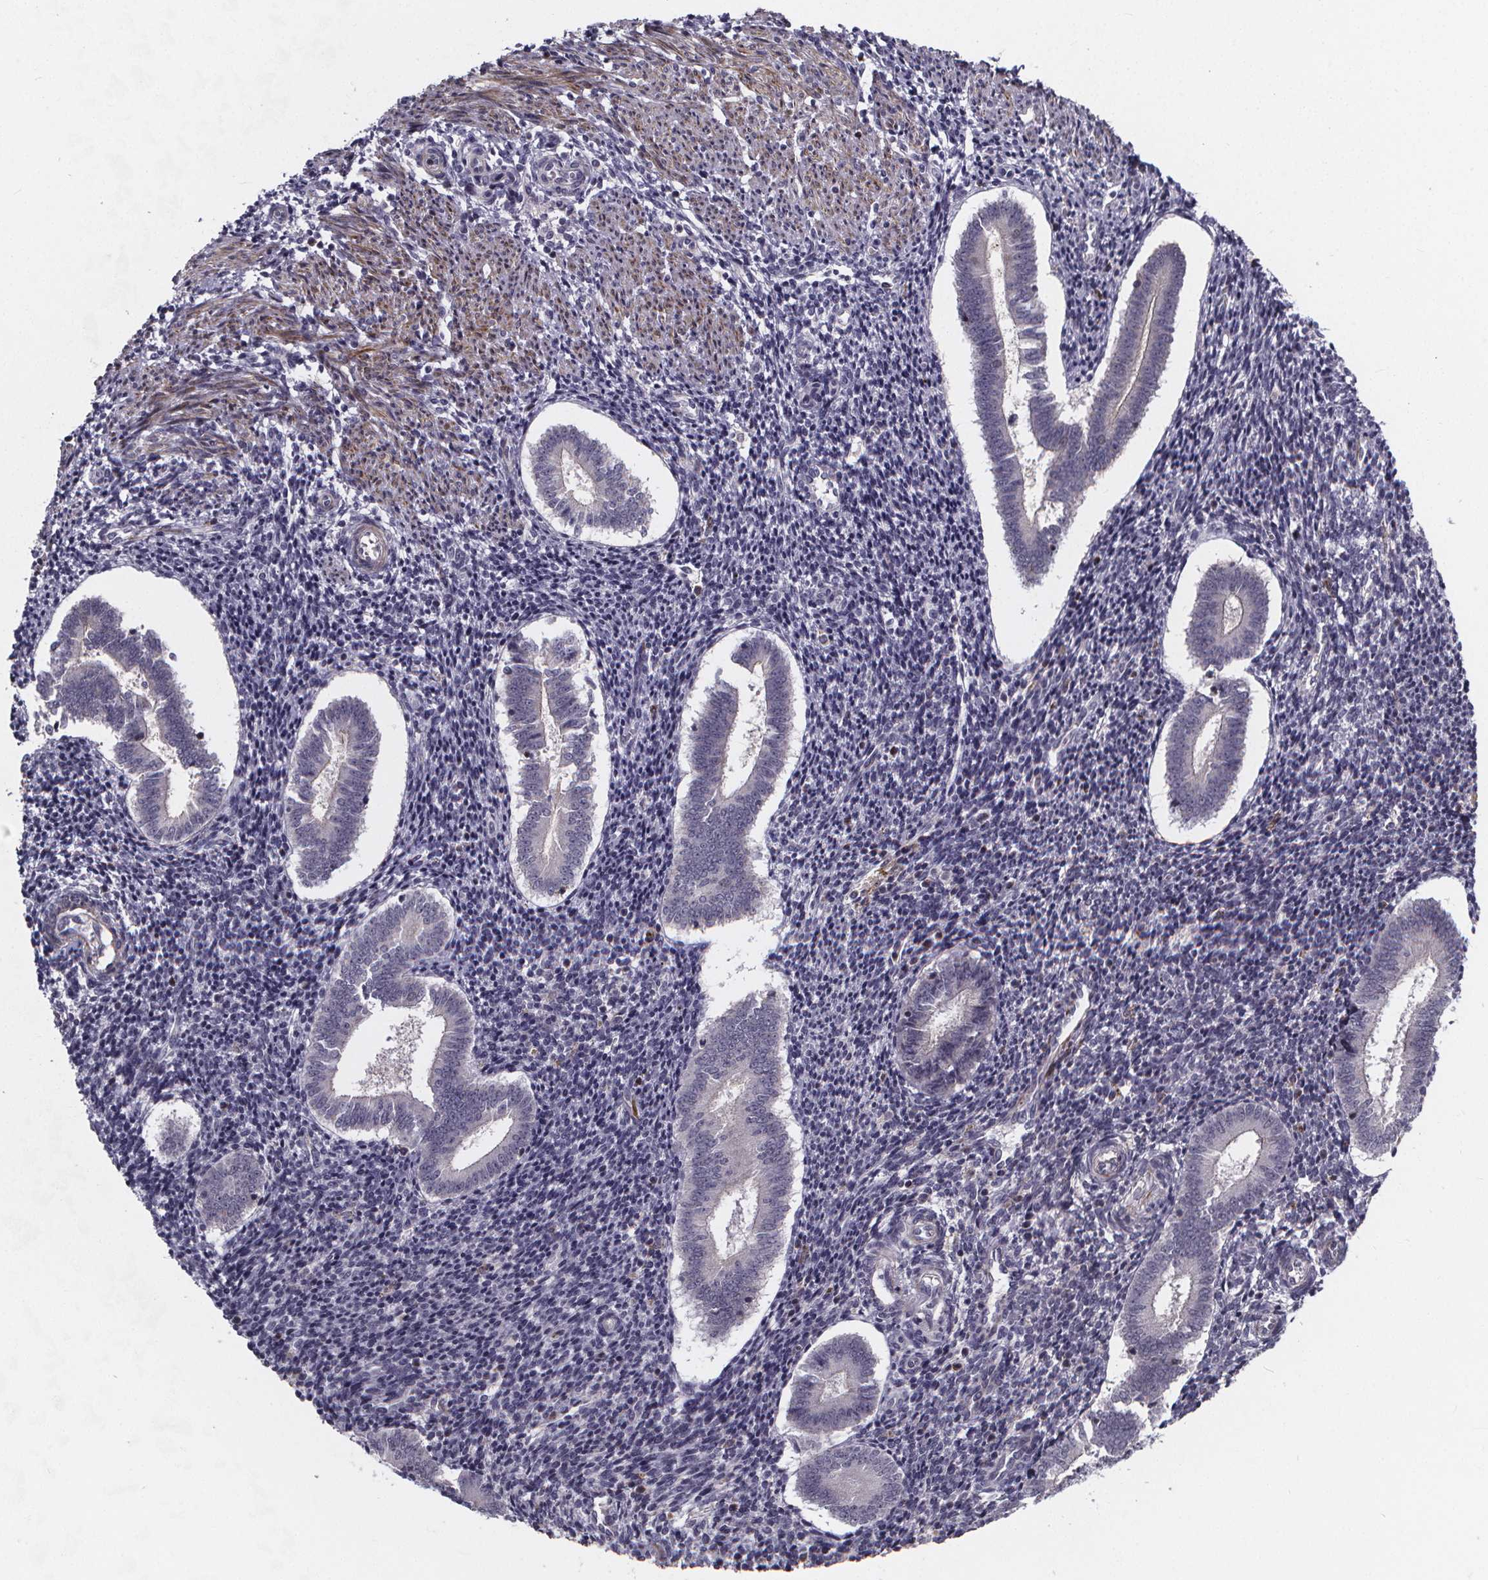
{"staining": {"intensity": "negative", "quantity": "none", "location": "none"}, "tissue": "endometrium", "cell_type": "Cells in endometrial stroma", "image_type": "normal", "snomed": [{"axis": "morphology", "description": "Normal tissue, NOS"}, {"axis": "topography", "description": "Endometrium"}], "caption": "Immunohistochemical staining of benign endometrium reveals no significant expression in cells in endometrial stroma. The staining was performed using DAB to visualize the protein expression in brown, while the nuclei were stained in blue with hematoxylin (Magnification: 20x).", "gene": "FBXW2", "patient": {"sex": "female", "age": 25}}